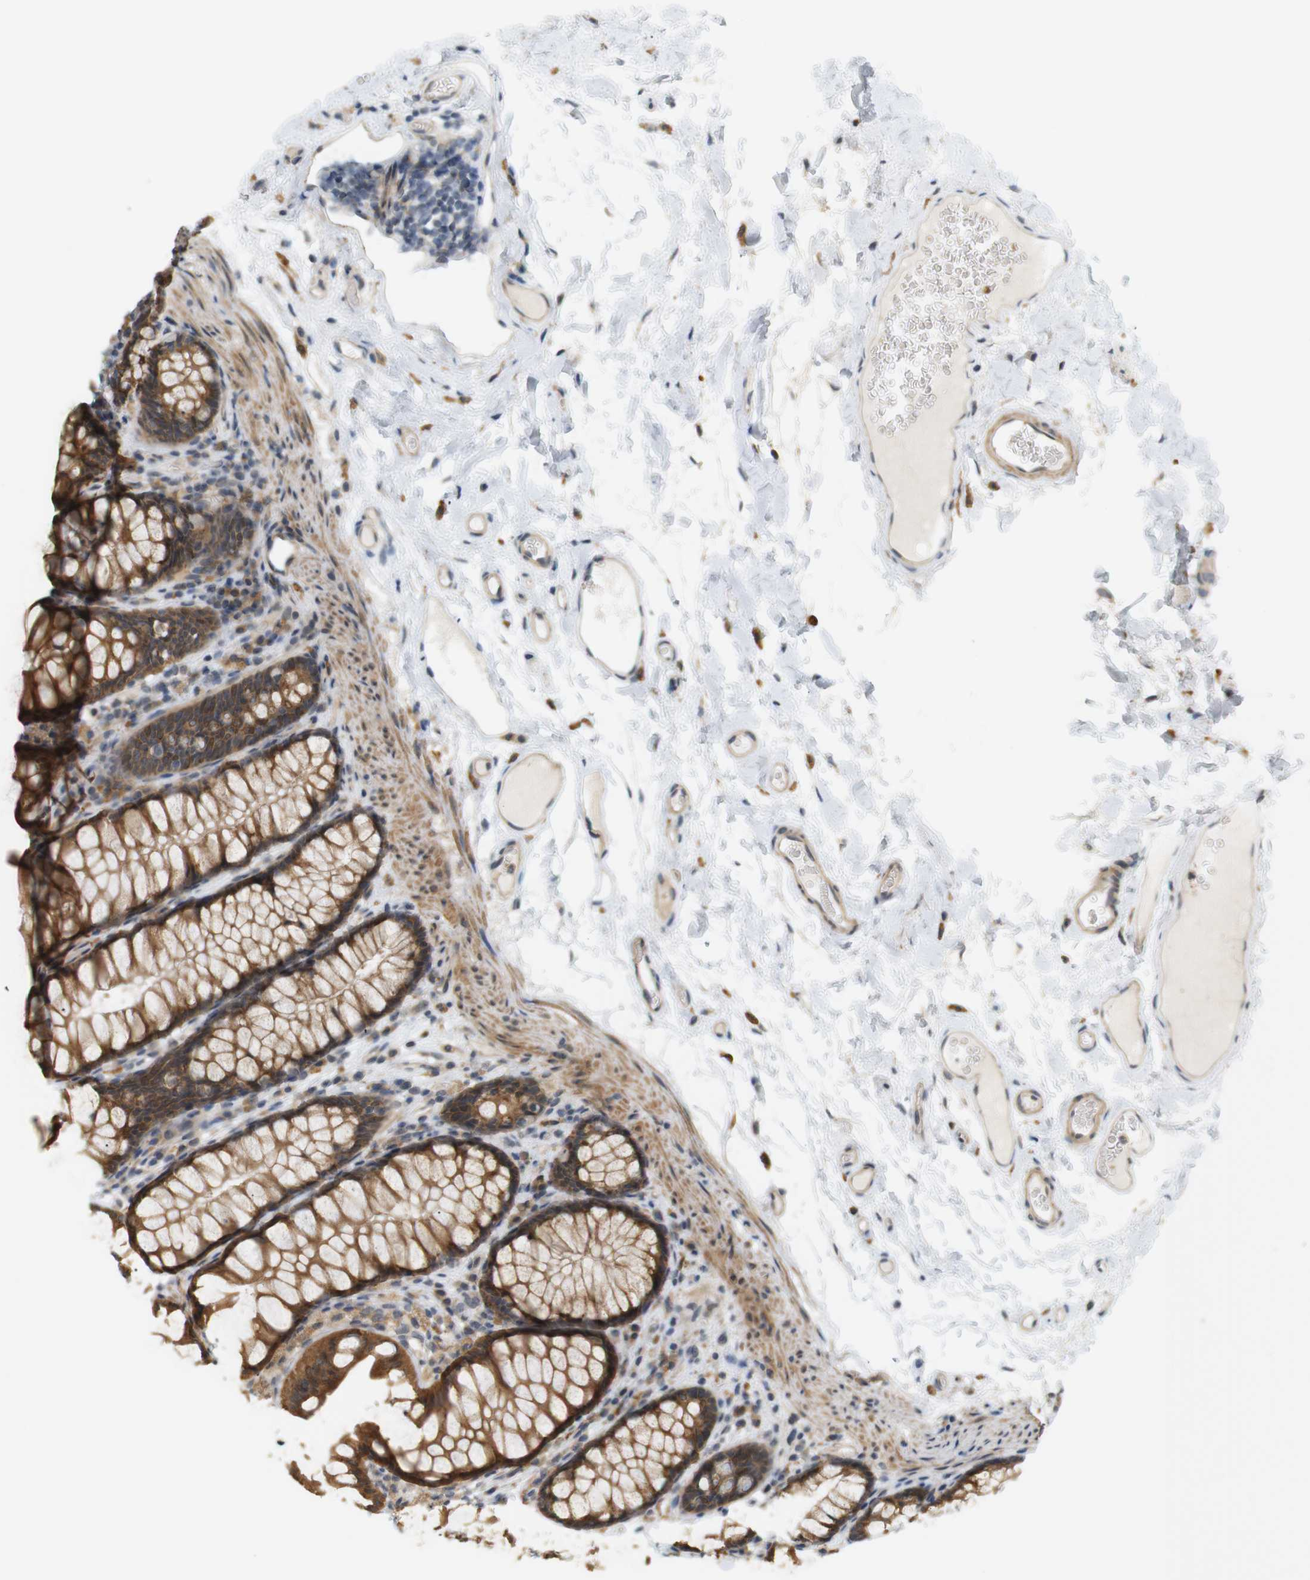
{"staining": {"intensity": "weak", "quantity": "25%-75%", "location": "cytoplasmic/membranous"}, "tissue": "colon", "cell_type": "Endothelial cells", "image_type": "normal", "snomed": [{"axis": "morphology", "description": "Normal tissue, NOS"}, {"axis": "topography", "description": "Smooth muscle"}, {"axis": "topography", "description": "Colon"}], "caption": "About 25%-75% of endothelial cells in normal colon show weak cytoplasmic/membranous protein staining as visualized by brown immunohistochemical staining.", "gene": "SOCS6", "patient": {"sex": "male", "age": 67}}